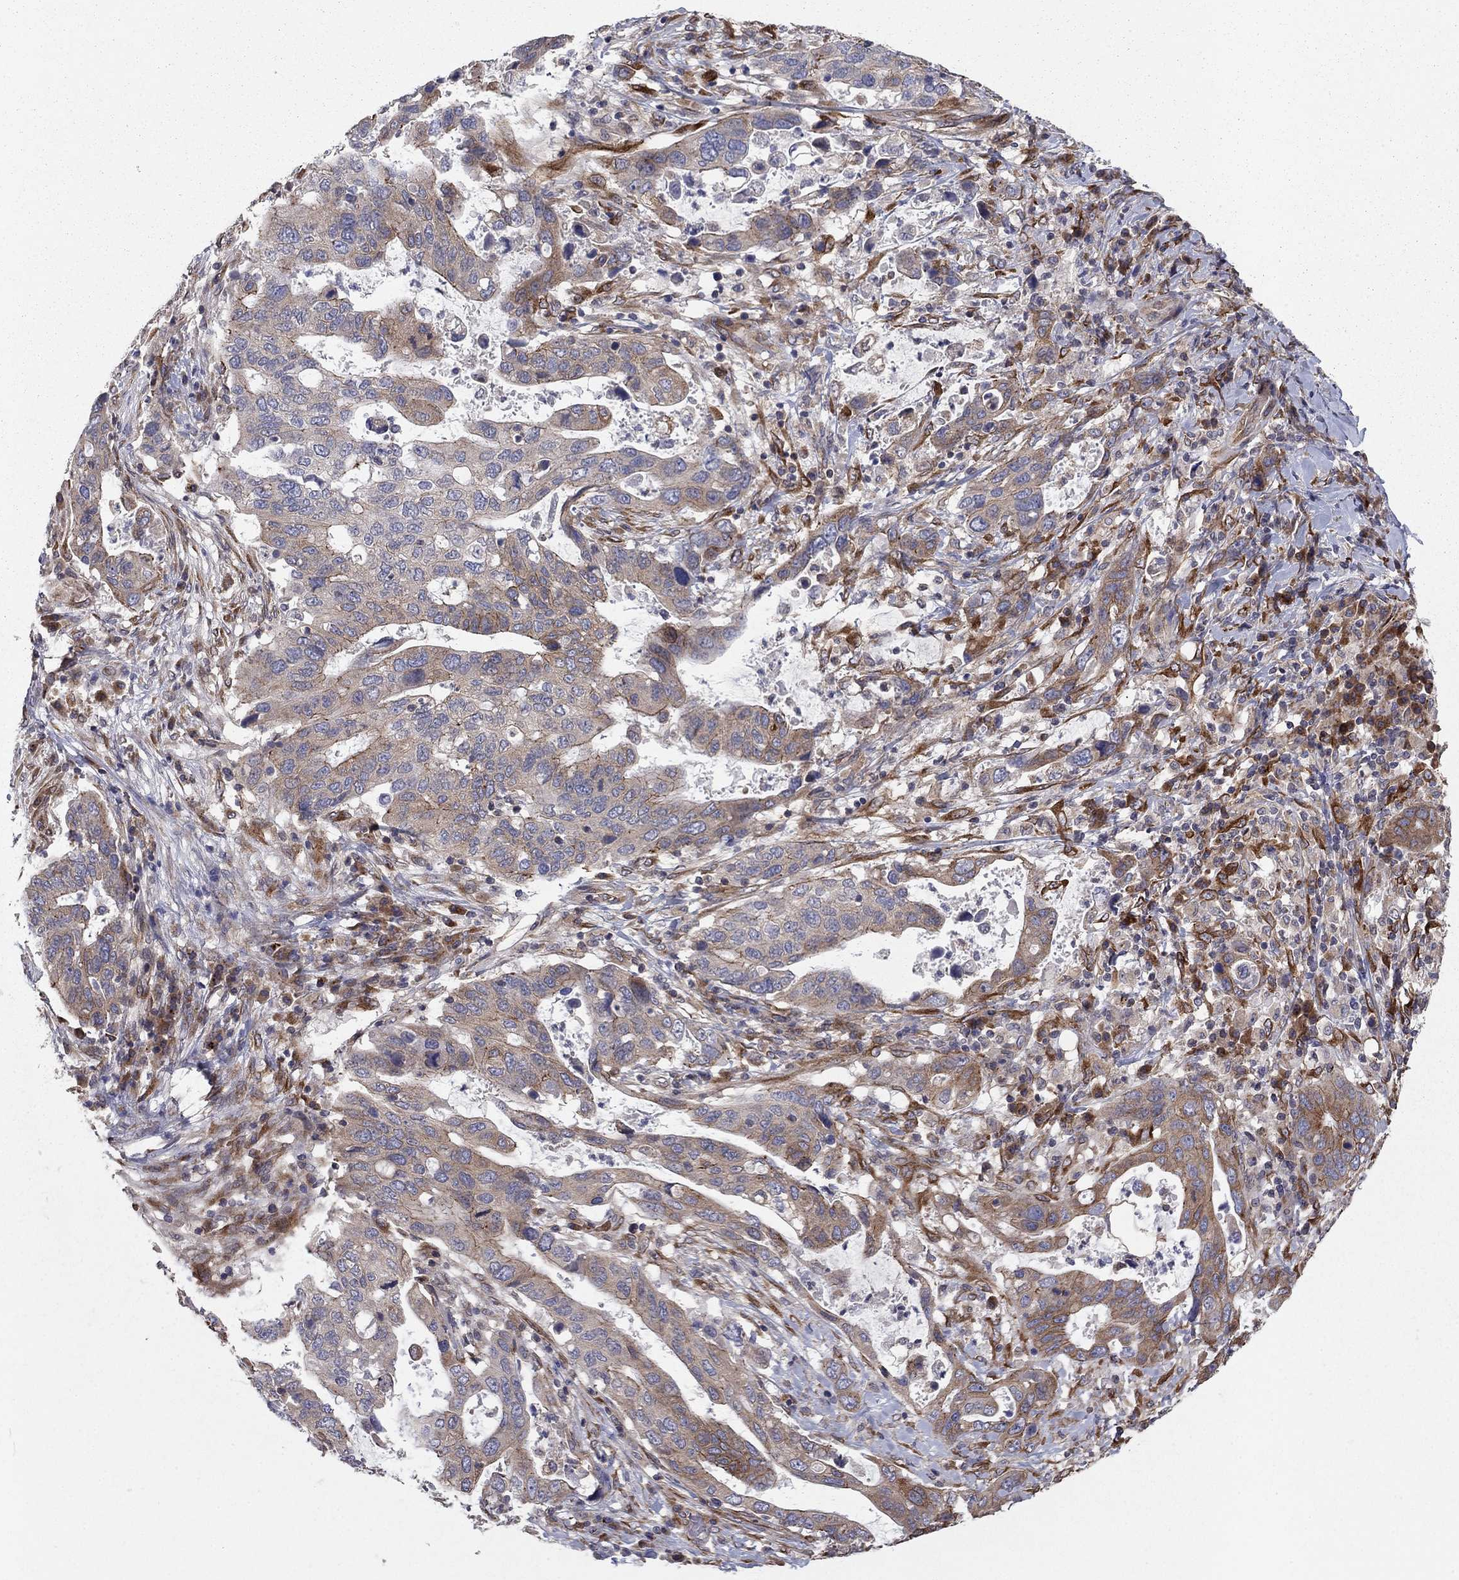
{"staining": {"intensity": "strong", "quantity": "25%-75%", "location": "cytoplasmic/membranous"}, "tissue": "stomach cancer", "cell_type": "Tumor cells", "image_type": "cancer", "snomed": [{"axis": "morphology", "description": "Adenocarcinoma, NOS"}, {"axis": "topography", "description": "Stomach"}], "caption": "Protein positivity by immunohistochemistry (IHC) reveals strong cytoplasmic/membranous positivity in about 25%-75% of tumor cells in stomach adenocarcinoma.", "gene": "YIF1A", "patient": {"sex": "male", "age": 54}}